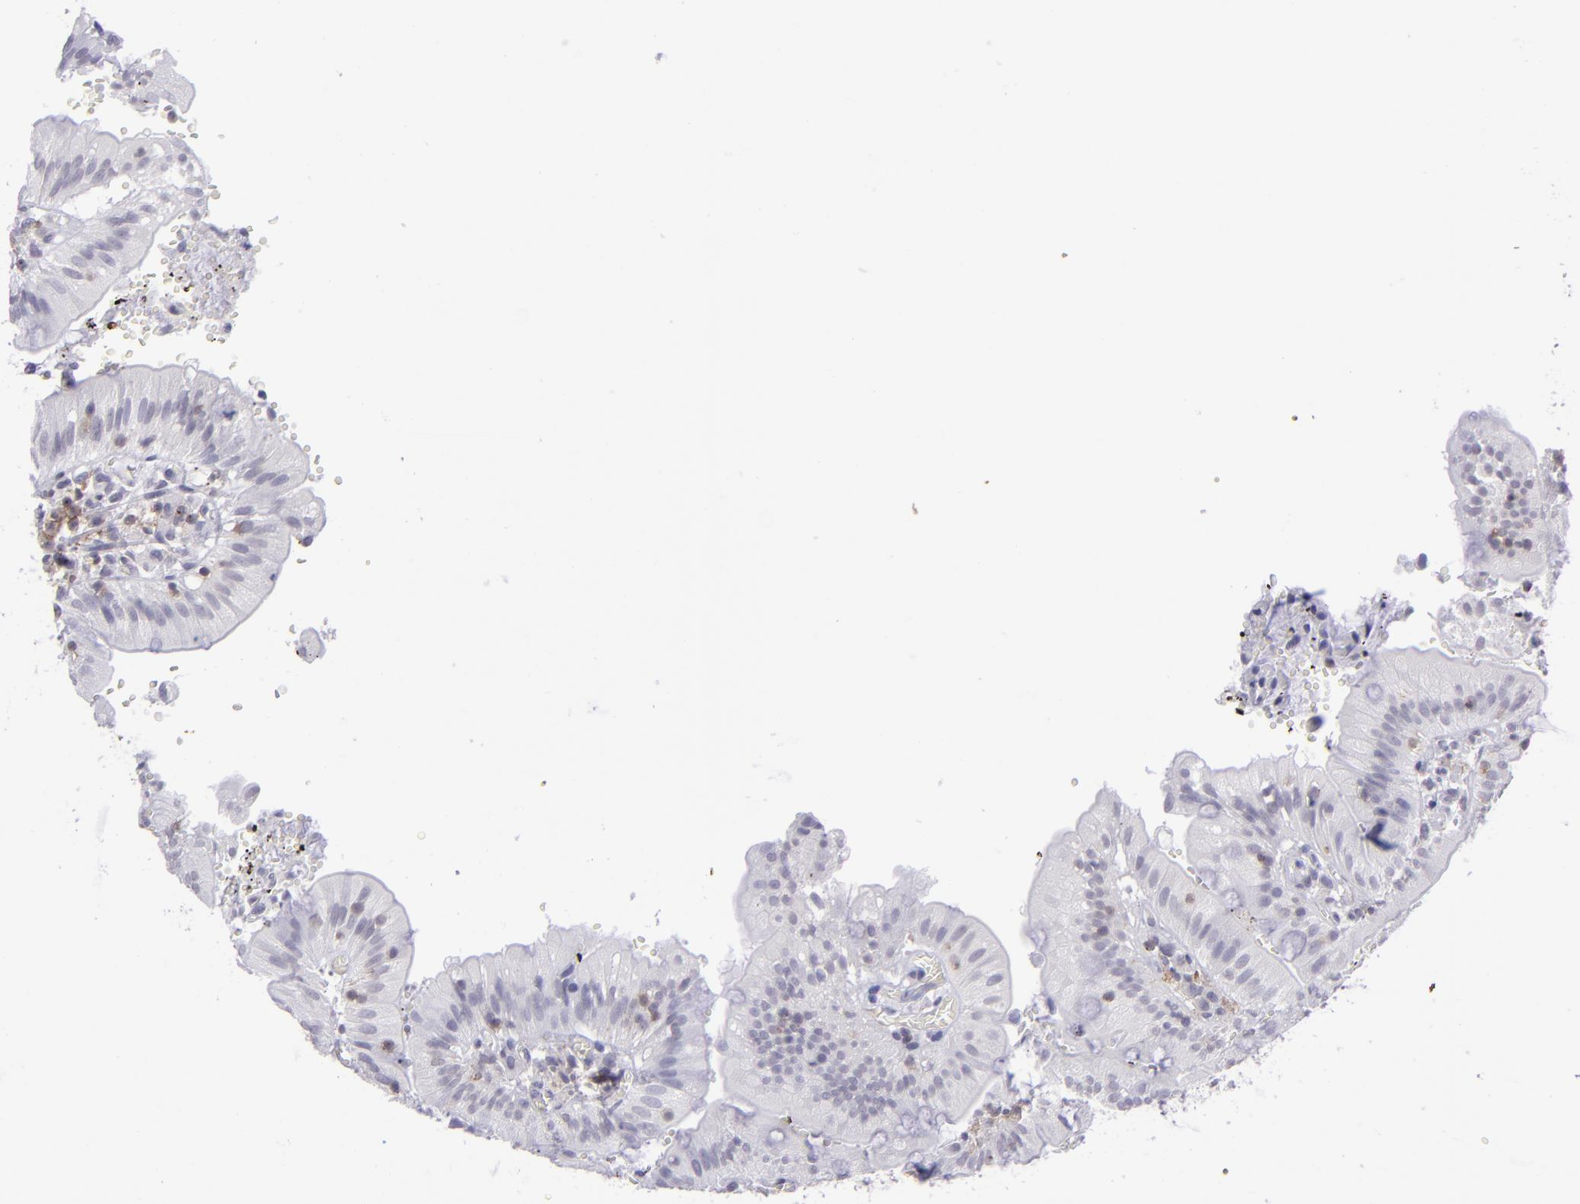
{"staining": {"intensity": "negative", "quantity": "none", "location": "none"}, "tissue": "small intestine", "cell_type": "Glandular cells", "image_type": "normal", "snomed": [{"axis": "morphology", "description": "Normal tissue, NOS"}, {"axis": "topography", "description": "Small intestine"}], "caption": "IHC photomicrograph of unremarkable small intestine stained for a protein (brown), which shows no expression in glandular cells.", "gene": "CD48", "patient": {"sex": "male", "age": 71}}